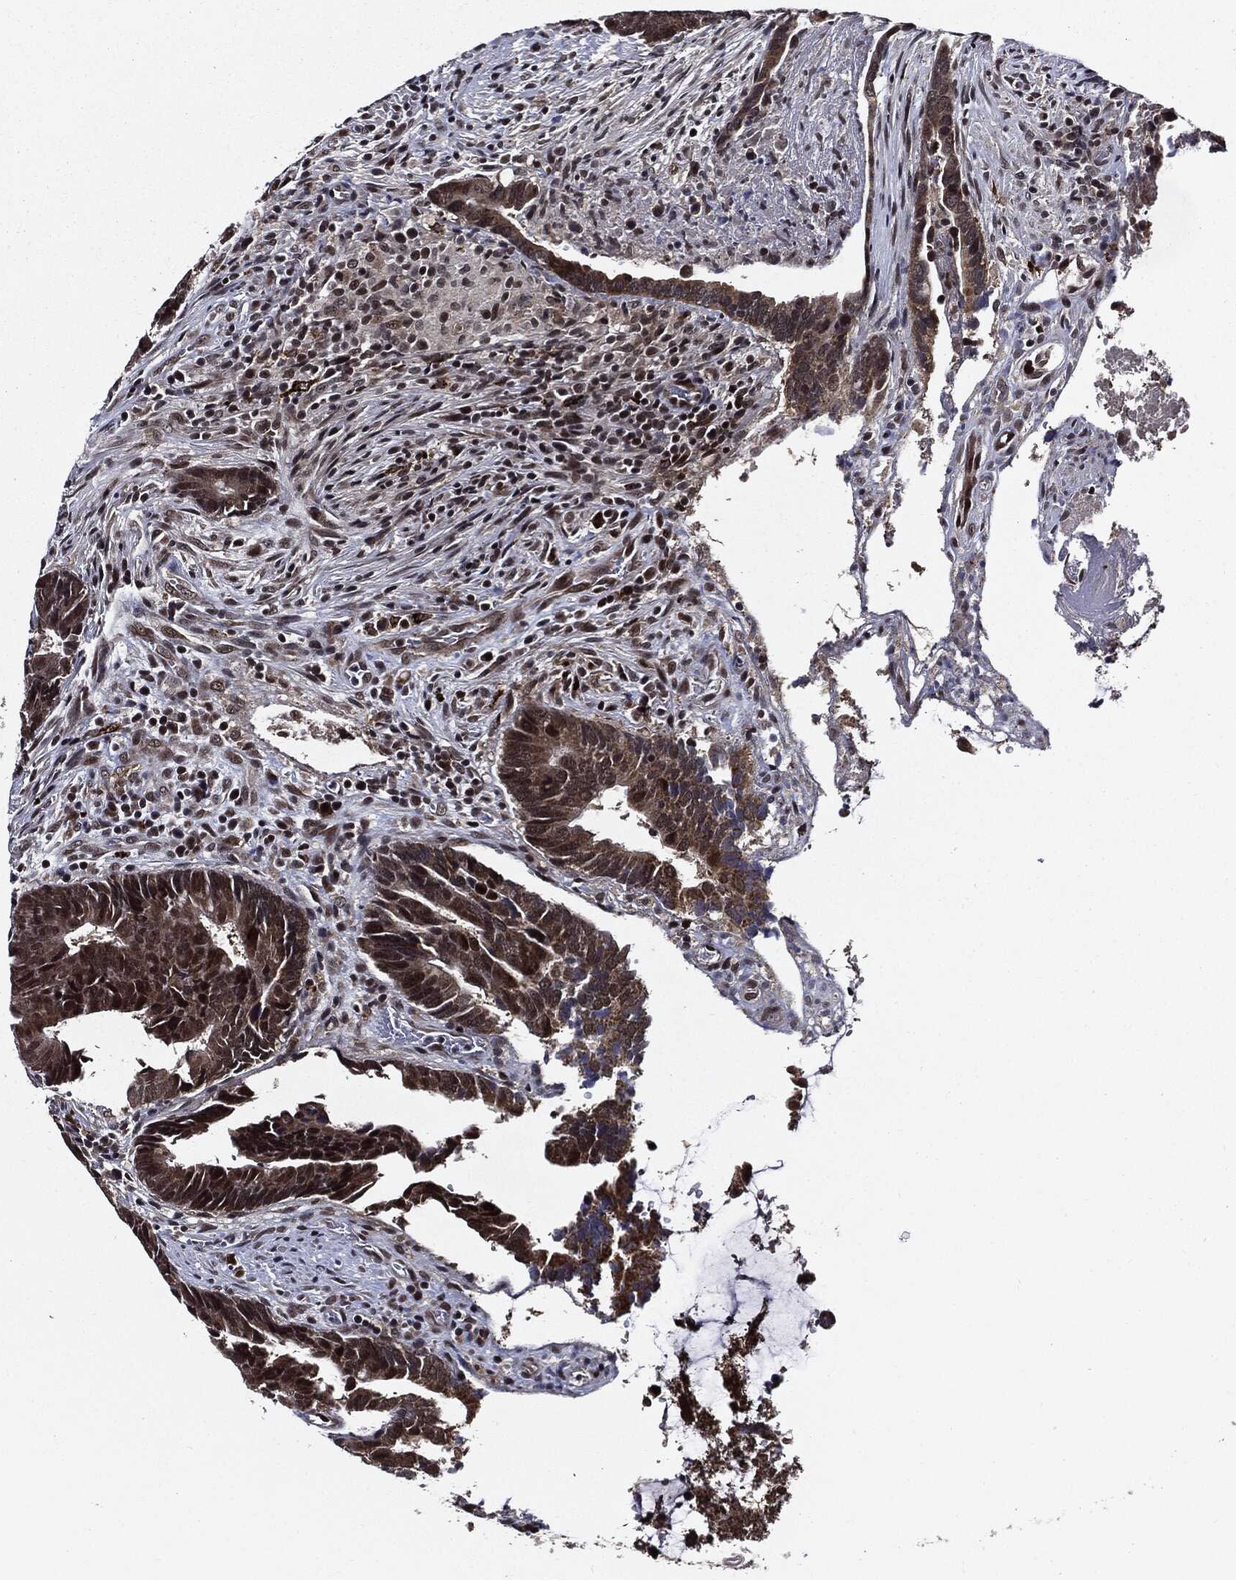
{"staining": {"intensity": "moderate", "quantity": "25%-75%", "location": "cytoplasmic/membranous,nuclear"}, "tissue": "colorectal cancer", "cell_type": "Tumor cells", "image_type": "cancer", "snomed": [{"axis": "morphology", "description": "Adenocarcinoma, NOS"}, {"axis": "topography", "description": "Colon"}], "caption": "Immunohistochemistry of human colorectal adenocarcinoma displays medium levels of moderate cytoplasmic/membranous and nuclear positivity in about 25%-75% of tumor cells.", "gene": "SUGT1", "patient": {"sex": "male", "age": 75}}